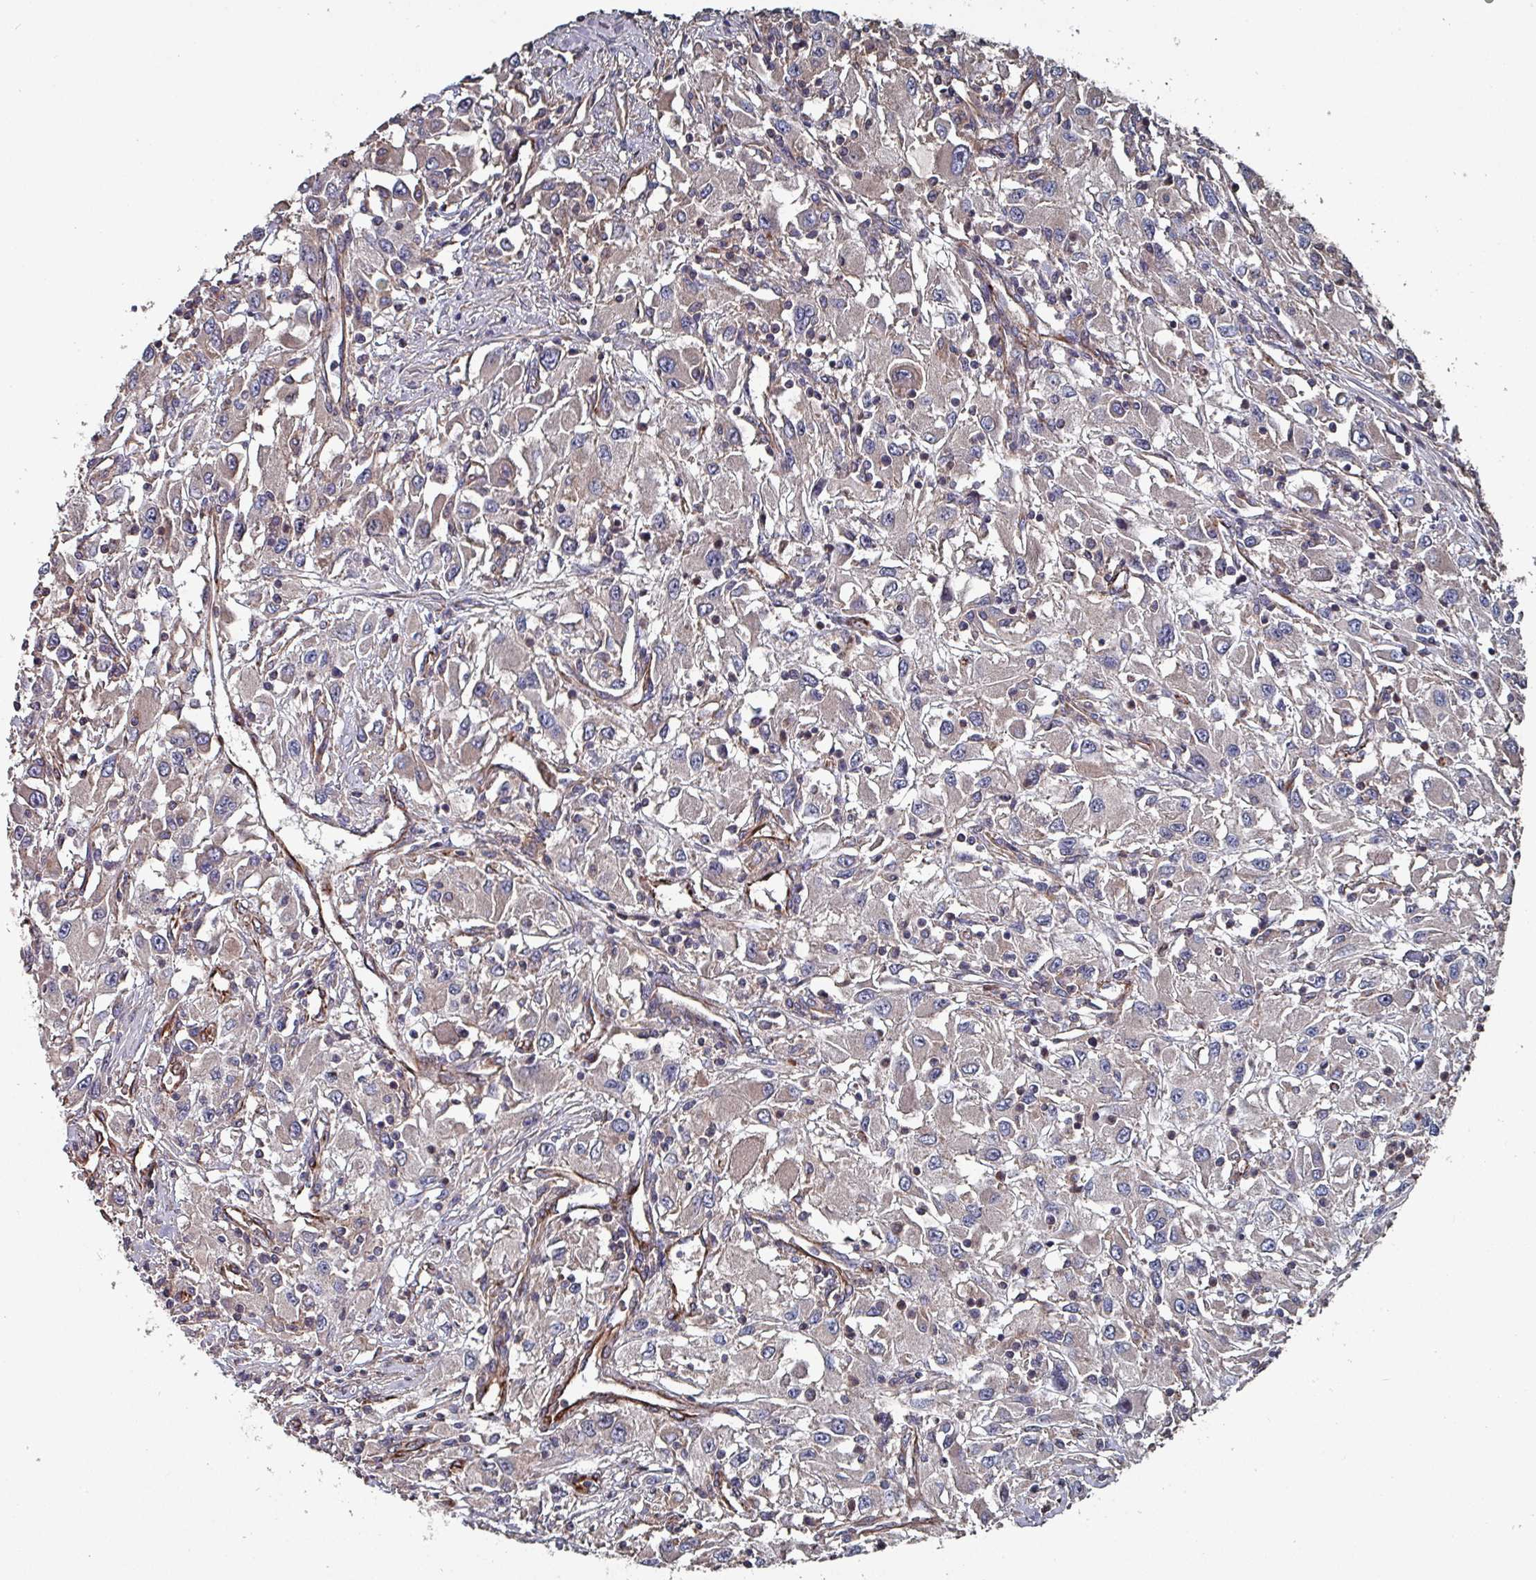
{"staining": {"intensity": "negative", "quantity": "none", "location": "none"}, "tissue": "renal cancer", "cell_type": "Tumor cells", "image_type": "cancer", "snomed": [{"axis": "morphology", "description": "Adenocarcinoma, NOS"}, {"axis": "topography", "description": "Kidney"}], "caption": "Image shows no protein positivity in tumor cells of renal cancer tissue.", "gene": "ANO10", "patient": {"sex": "female", "age": 67}}